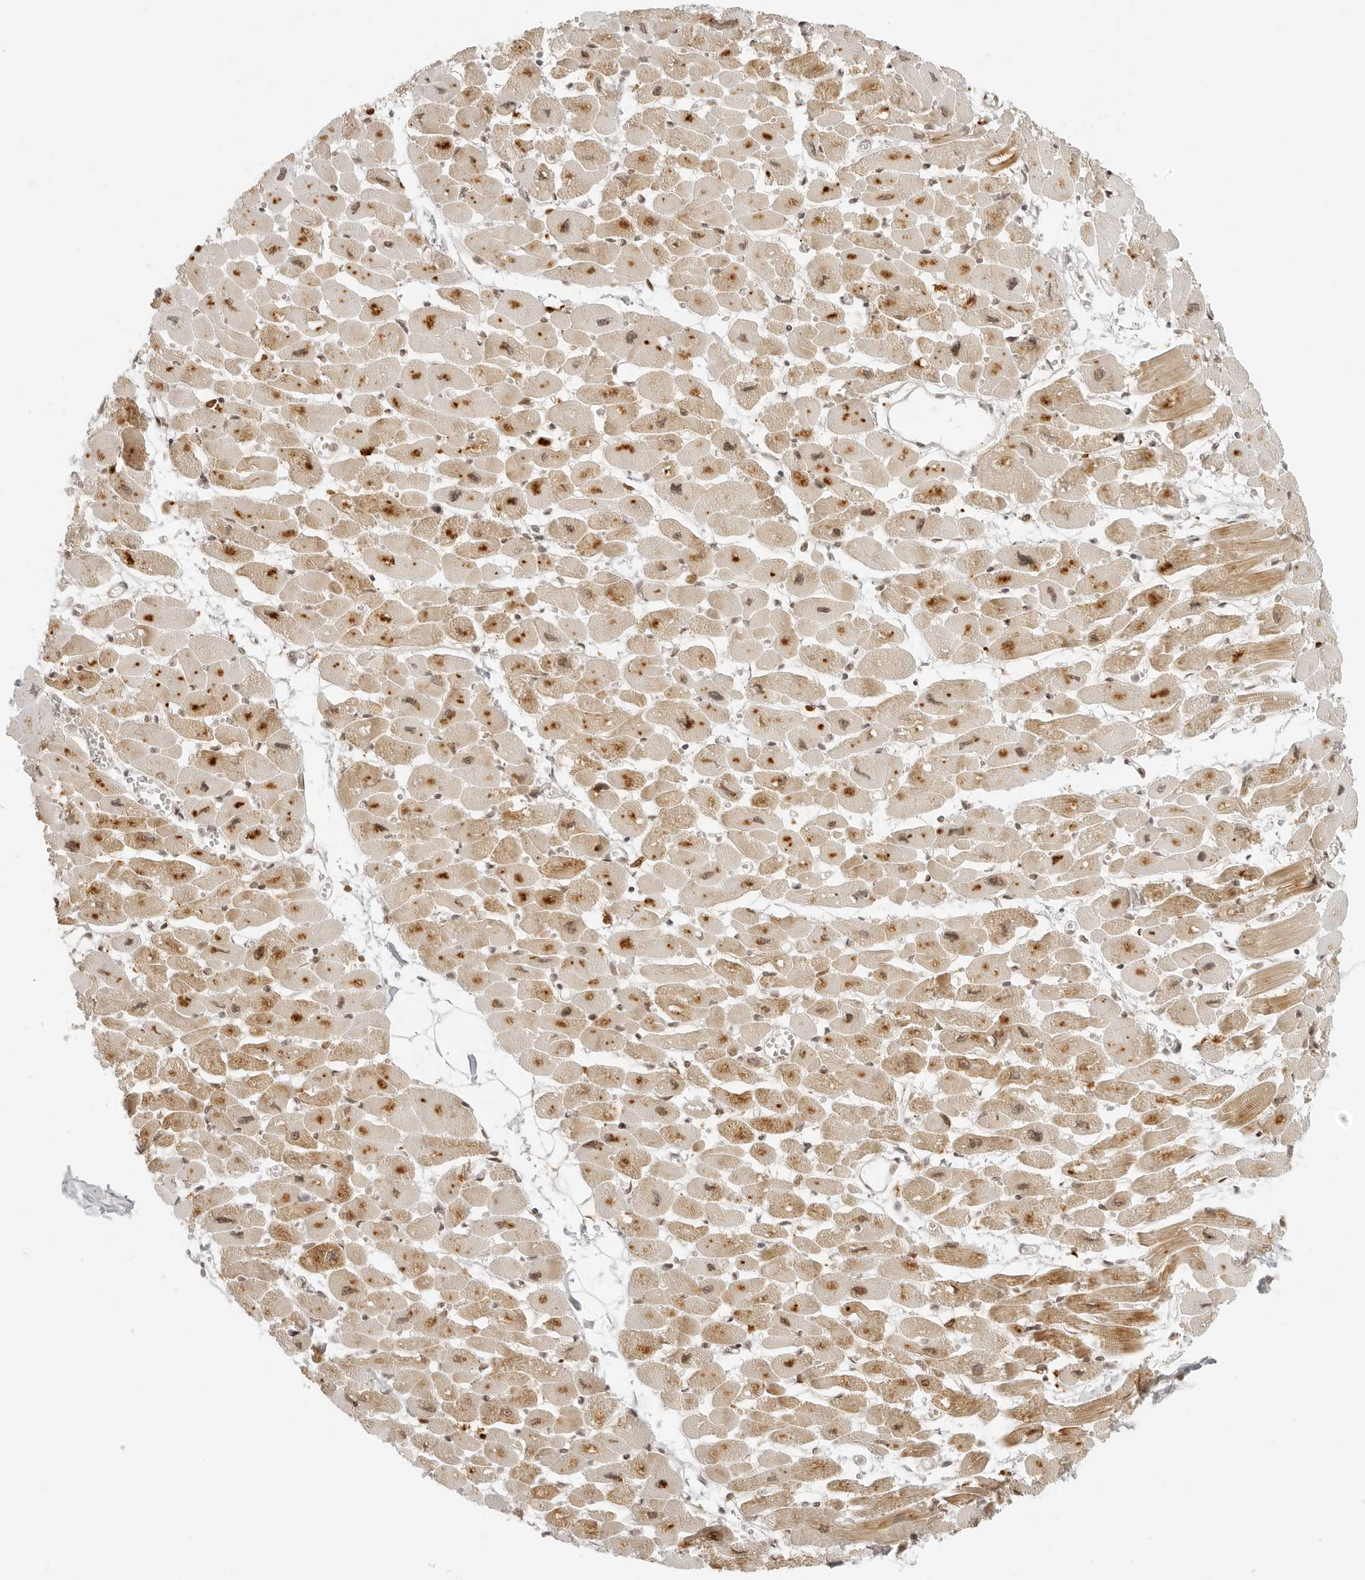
{"staining": {"intensity": "moderate", "quantity": ">75%", "location": "cytoplasmic/membranous,nuclear"}, "tissue": "heart muscle", "cell_type": "Cardiomyocytes", "image_type": "normal", "snomed": [{"axis": "morphology", "description": "Normal tissue, NOS"}, {"axis": "topography", "description": "Heart"}], "caption": "Protein expression analysis of normal heart muscle shows moderate cytoplasmic/membranous,nuclear positivity in about >75% of cardiomyocytes. Nuclei are stained in blue.", "gene": "ZNF407", "patient": {"sex": "female", "age": 54}}